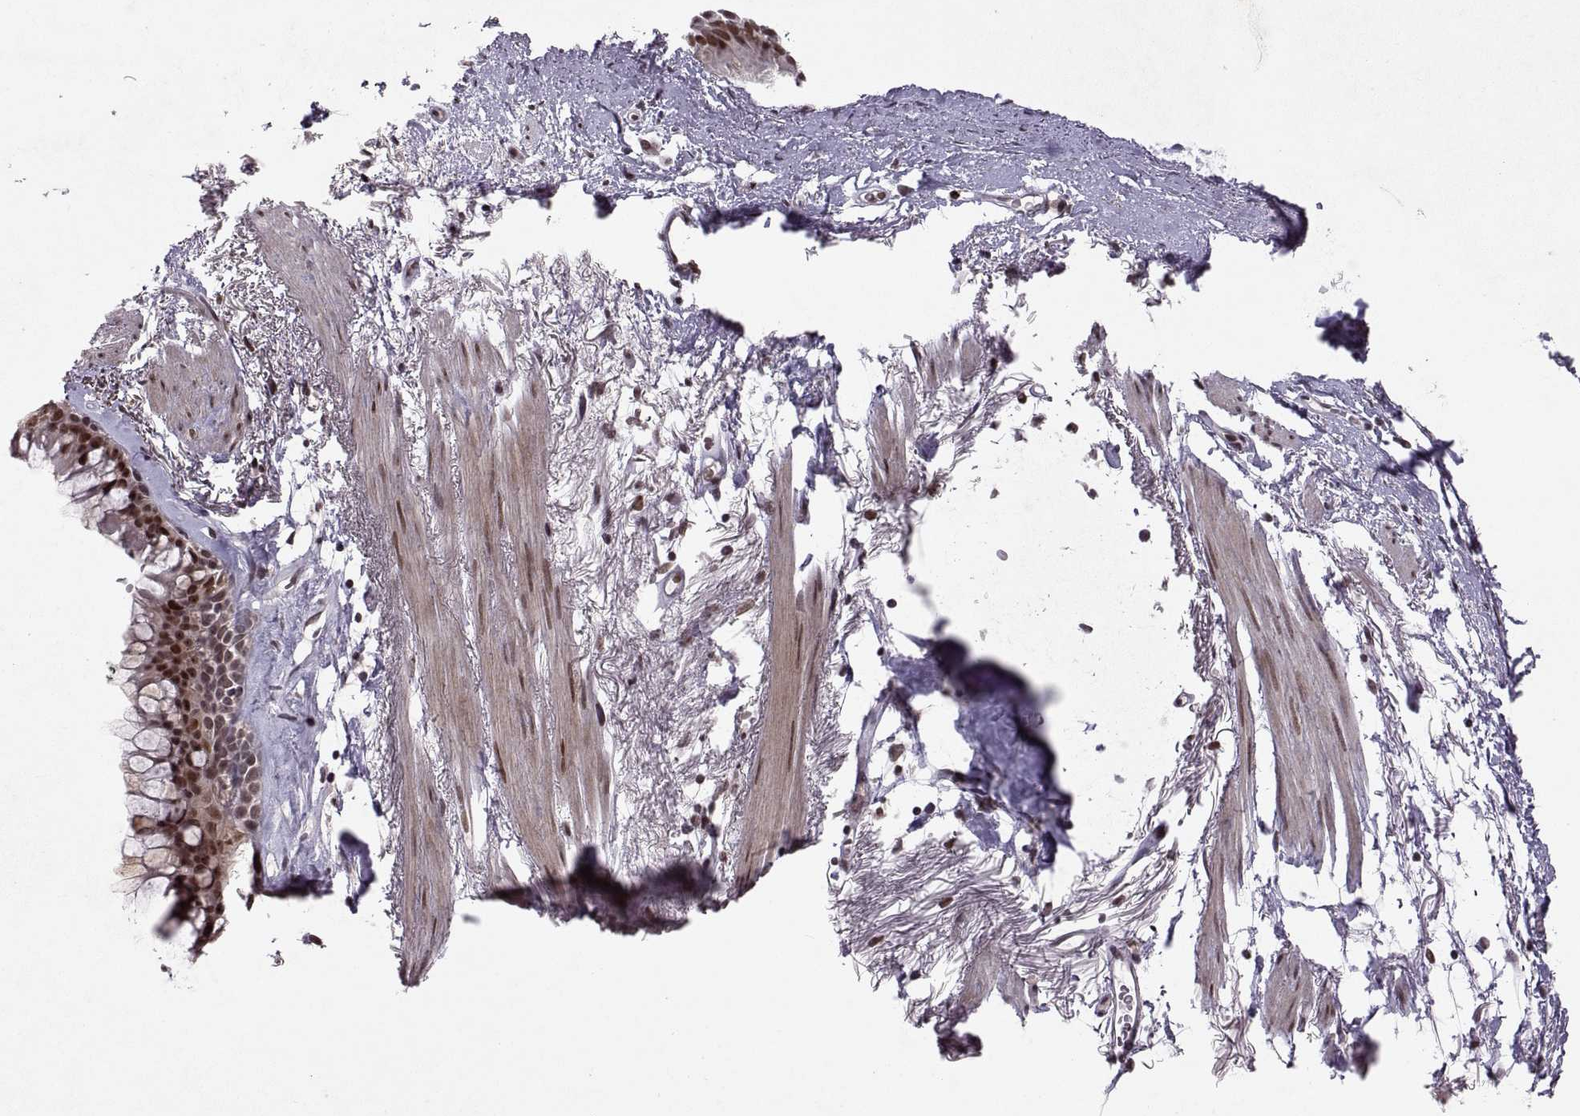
{"staining": {"intensity": "strong", "quantity": ">75%", "location": "nuclear"}, "tissue": "bronchus", "cell_type": "Respiratory epithelial cells", "image_type": "normal", "snomed": [{"axis": "morphology", "description": "Normal tissue, NOS"}, {"axis": "morphology", "description": "Squamous cell carcinoma, NOS"}, {"axis": "topography", "description": "Cartilage tissue"}, {"axis": "topography", "description": "Bronchus"}], "caption": "Immunohistochemical staining of unremarkable bronchus reveals strong nuclear protein expression in approximately >75% of respiratory epithelial cells.", "gene": "MT1E", "patient": {"sex": "male", "age": 72}}